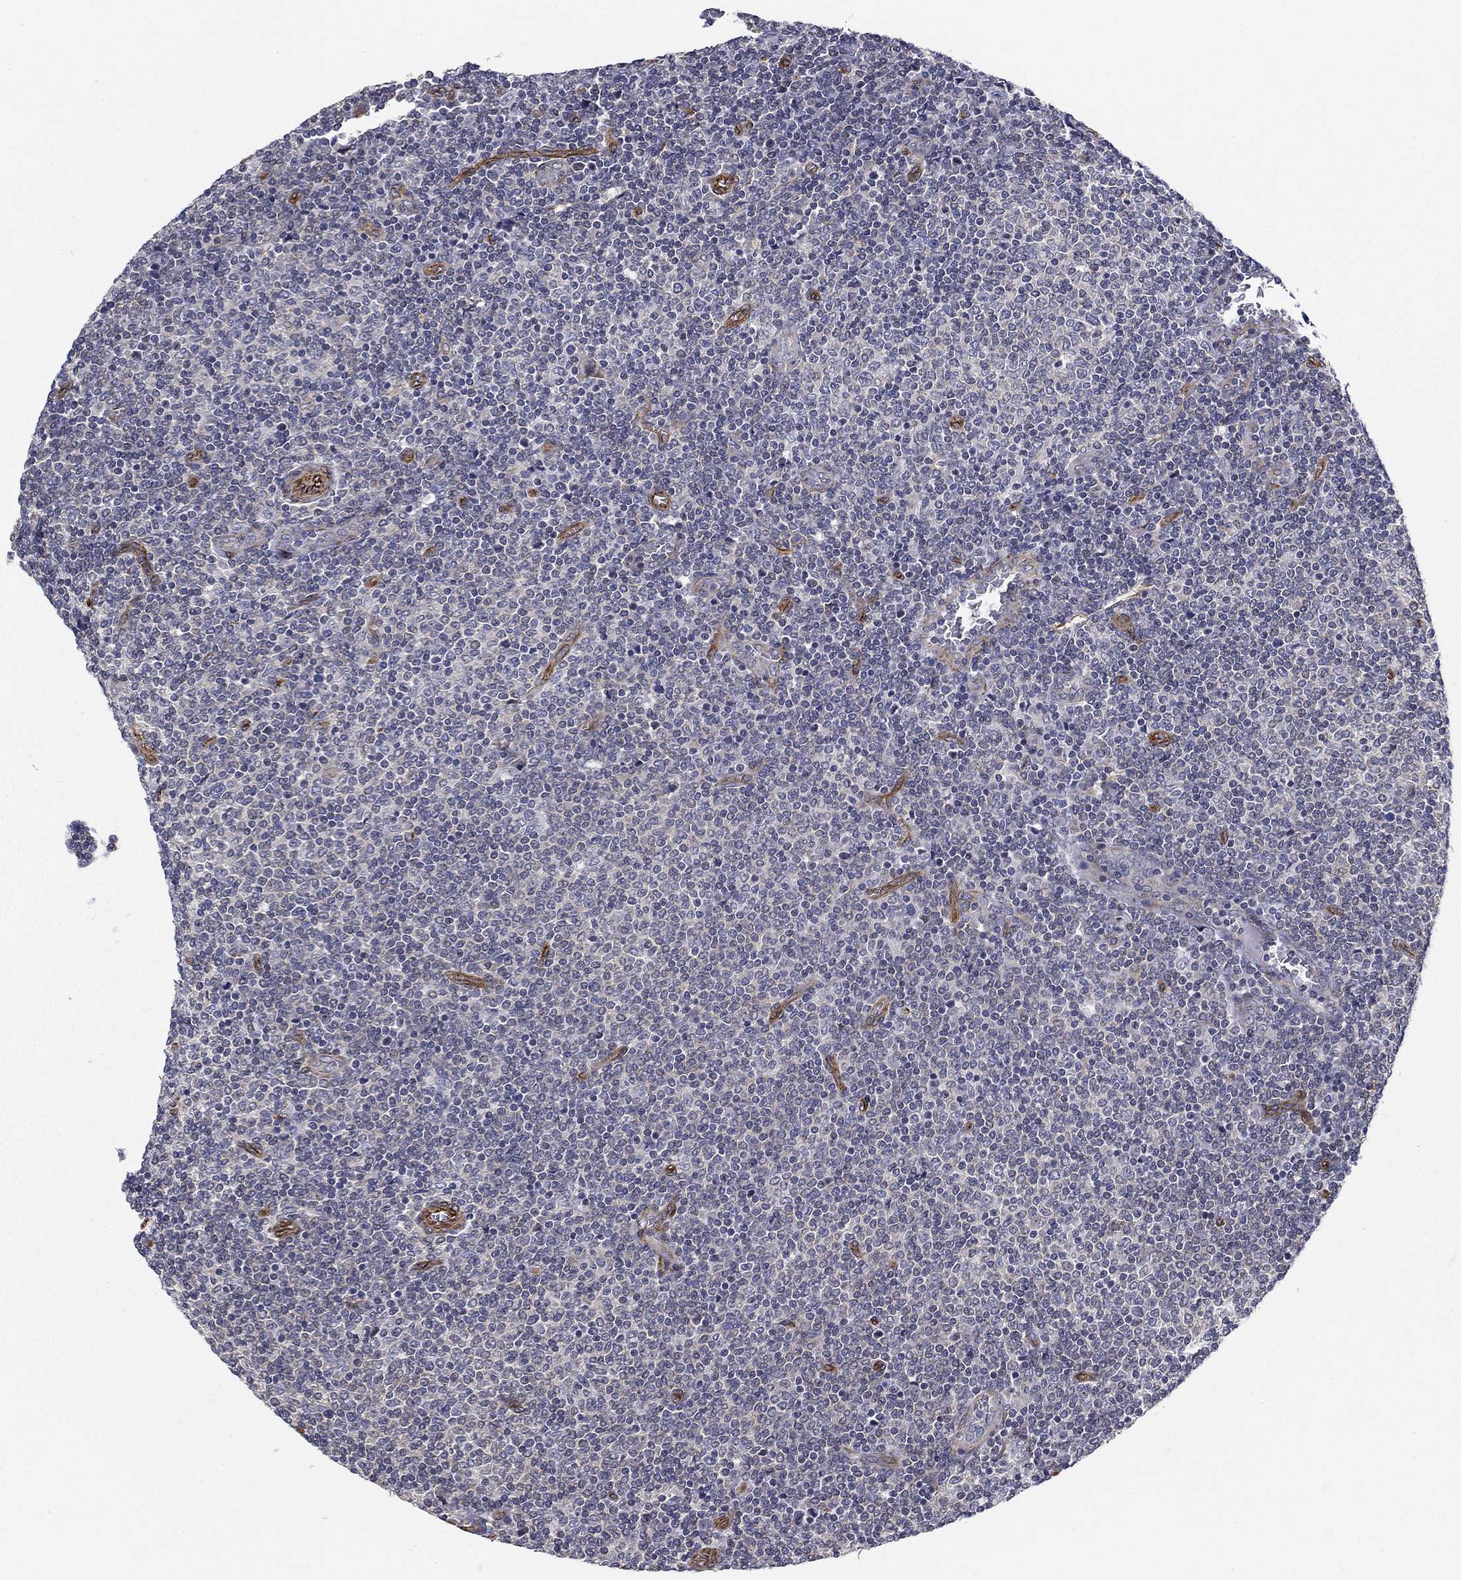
{"staining": {"intensity": "negative", "quantity": "none", "location": "none"}, "tissue": "lymphoma", "cell_type": "Tumor cells", "image_type": "cancer", "snomed": [{"axis": "morphology", "description": "Malignant lymphoma, non-Hodgkin's type, Low grade"}, {"axis": "topography", "description": "Lymph node"}], "caption": "Tumor cells are negative for brown protein staining in lymphoma.", "gene": "SYNC", "patient": {"sex": "male", "age": 52}}